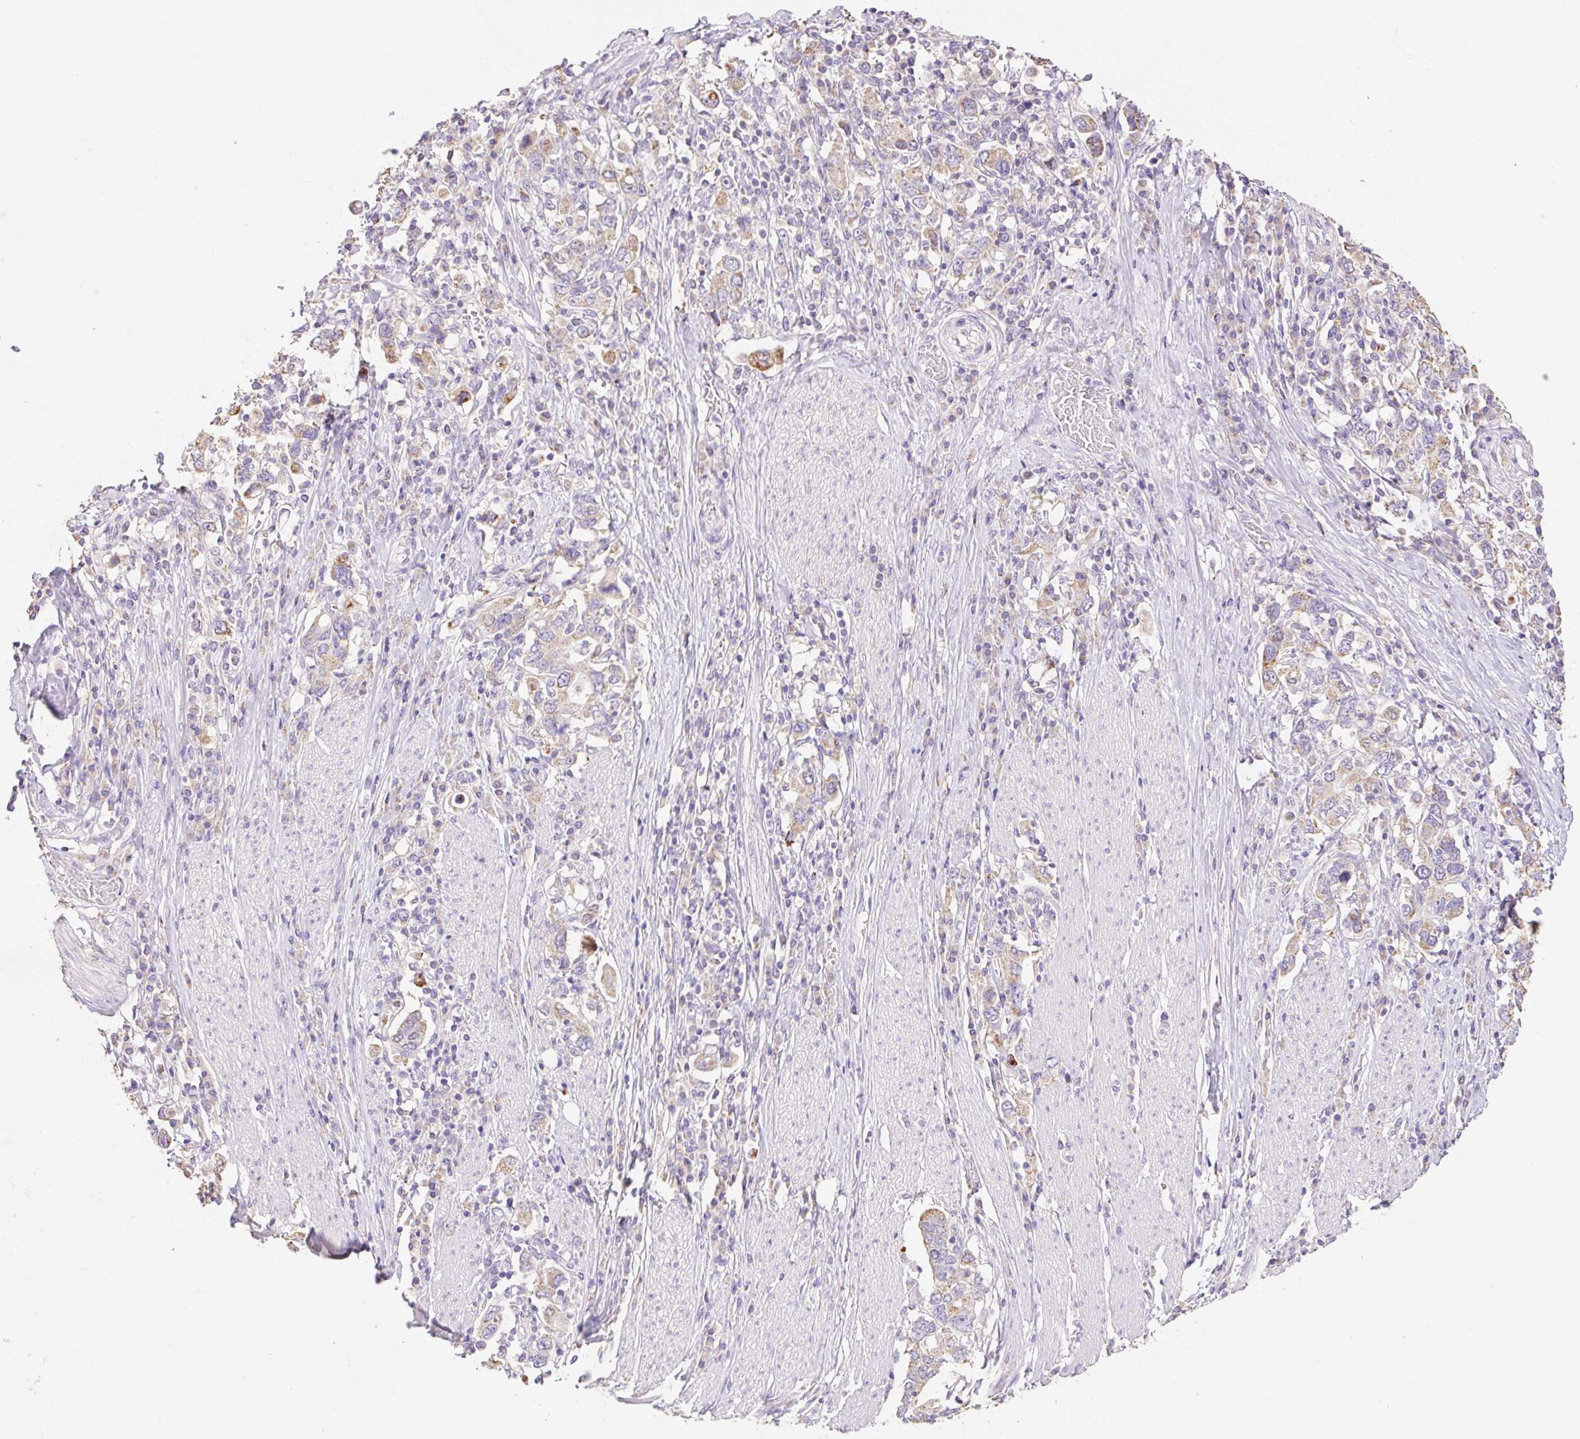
{"staining": {"intensity": "weak", "quantity": "25%-75%", "location": "cytoplasmic/membranous"}, "tissue": "stomach cancer", "cell_type": "Tumor cells", "image_type": "cancer", "snomed": [{"axis": "morphology", "description": "Adenocarcinoma, NOS"}, {"axis": "topography", "description": "Stomach, upper"}, {"axis": "topography", "description": "Stomach"}], "caption": "Protein analysis of stomach cancer (adenocarcinoma) tissue exhibits weak cytoplasmic/membranous expression in approximately 25%-75% of tumor cells.", "gene": "COPZ2", "patient": {"sex": "male", "age": 62}}